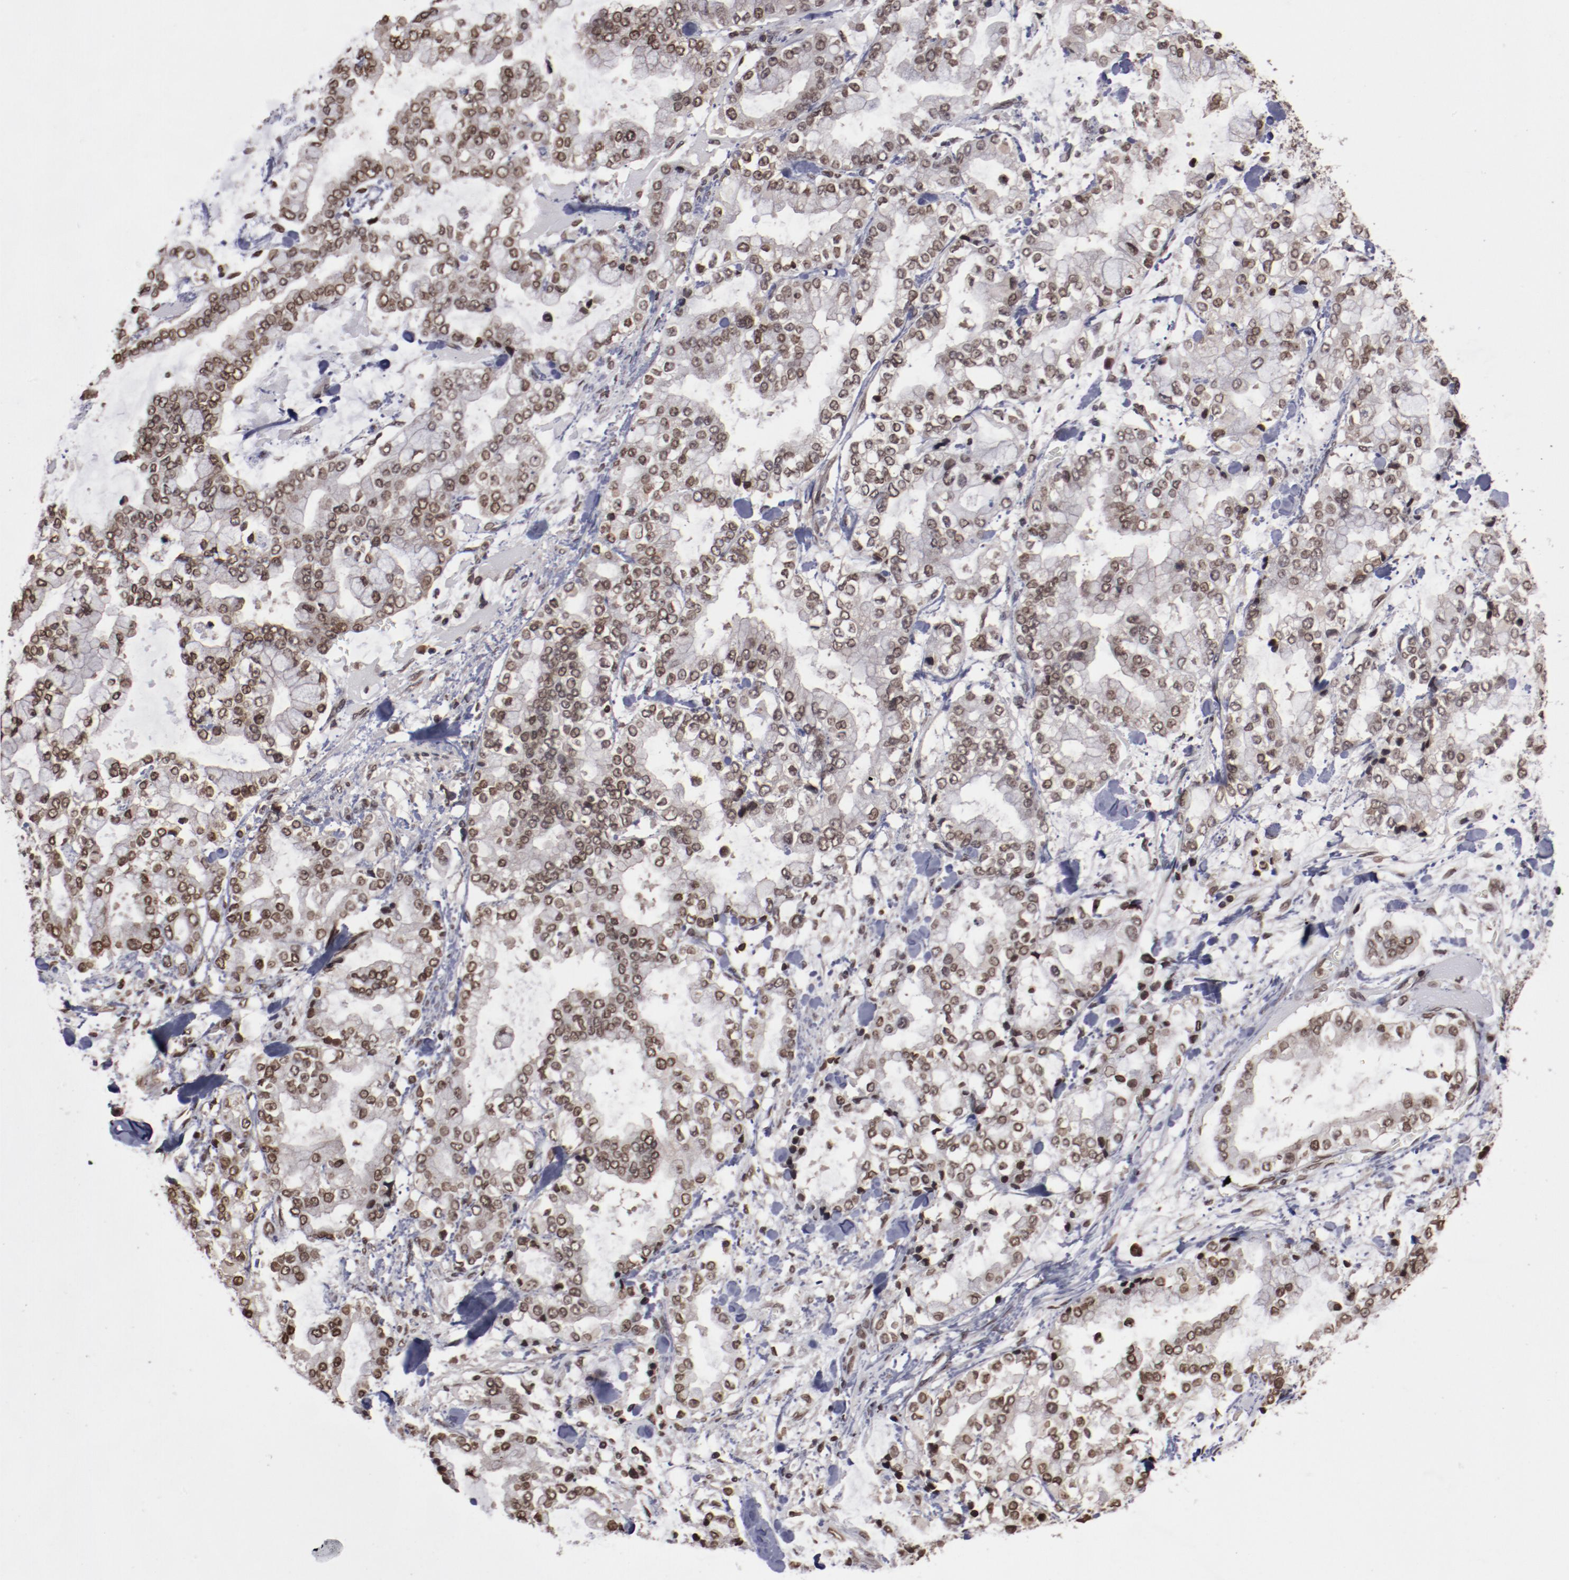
{"staining": {"intensity": "moderate", "quantity": ">75%", "location": "nuclear"}, "tissue": "stomach cancer", "cell_type": "Tumor cells", "image_type": "cancer", "snomed": [{"axis": "morphology", "description": "Normal tissue, NOS"}, {"axis": "morphology", "description": "Adenocarcinoma, NOS"}, {"axis": "topography", "description": "Stomach, upper"}, {"axis": "topography", "description": "Stomach"}], "caption": "A micrograph showing moderate nuclear expression in about >75% of tumor cells in stomach cancer, as visualized by brown immunohistochemical staining.", "gene": "AKT1", "patient": {"sex": "male", "age": 76}}